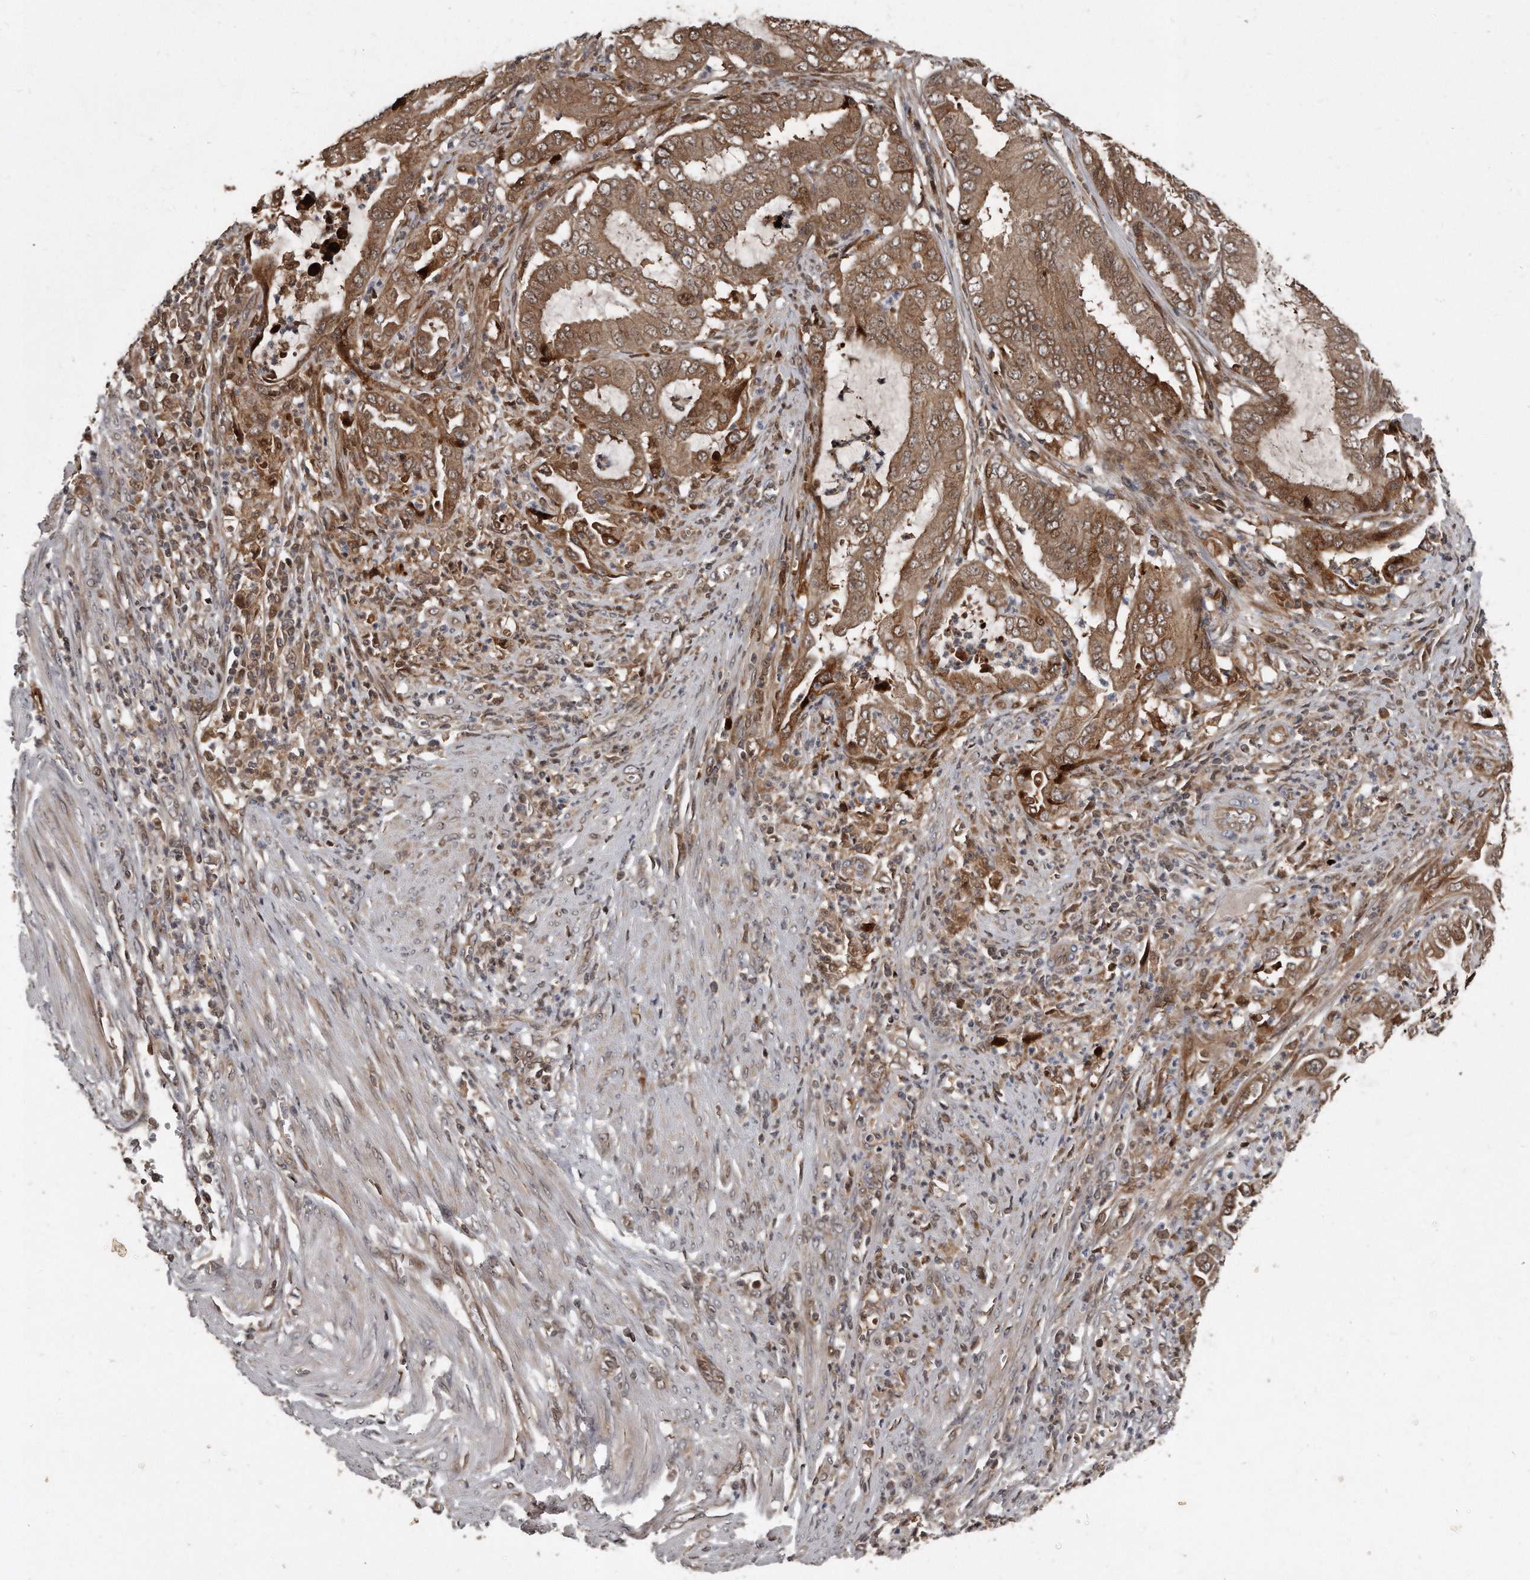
{"staining": {"intensity": "moderate", "quantity": ">75%", "location": "cytoplasmic/membranous"}, "tissue": "endometrial cancer", "cell_type": "Tumor cells", "image_type": "cancer", "snomed": [{"axis": "morphology", "description": "Adenocarcinoma, NOS"}, {"axis": "topography", "description": "Endometrium"}], "caption": "Moderate cytoplasmic/membranous expression for a protein is present in about >75% of tumor cells of adenocarcinoma (endometrial) using IHC.", "gene": "GCH1", "patient": {"sex": "female", "age": 51}}